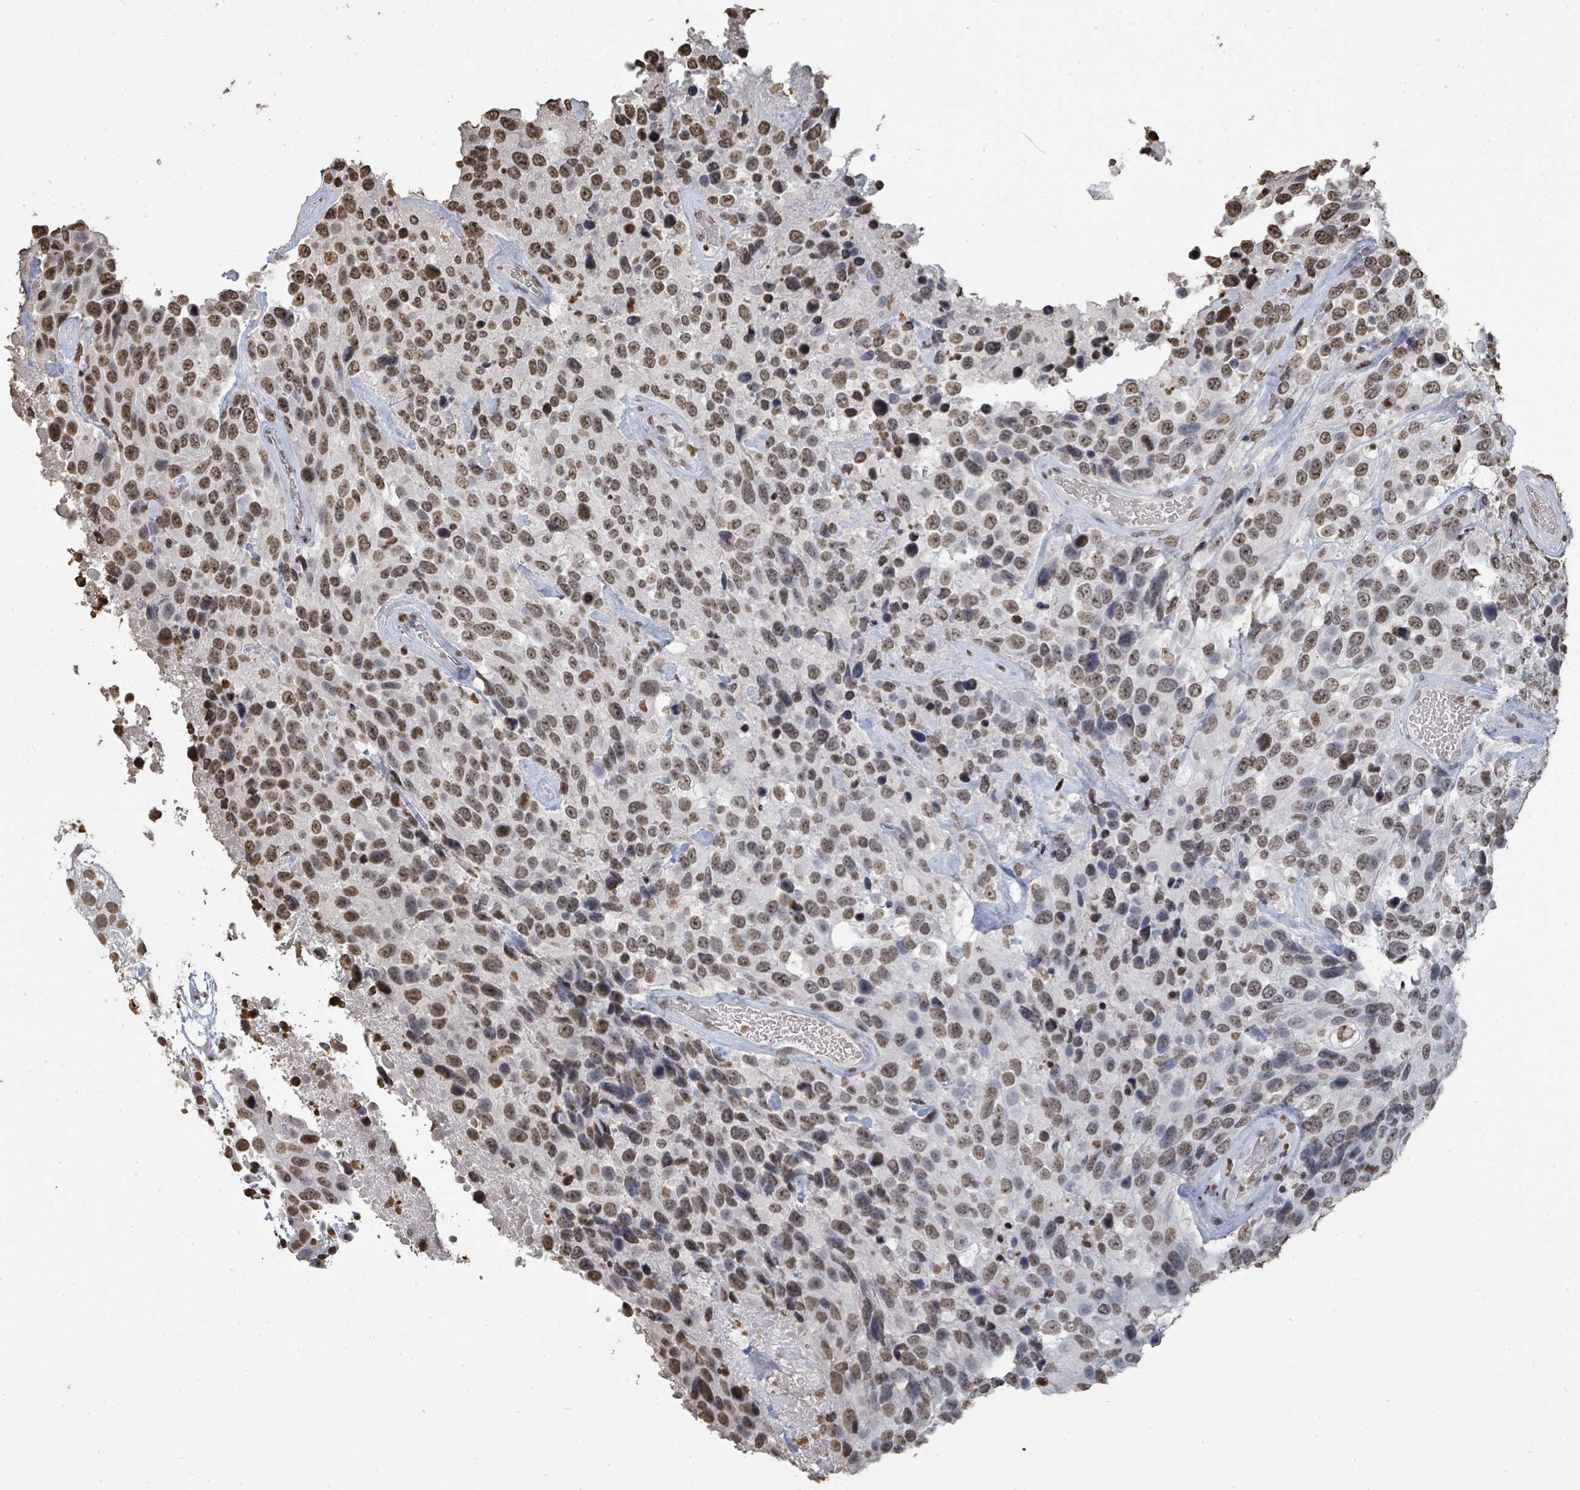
{"staining": {"intensity": "moderate", "quantity": ">75%", "location": "nuclear"}, "tissue": "urothelial cancer", "cell_type": "Tumor cells", "image_type": "cancer", "snomed": [{"axis": "morphology", "description": "Urothelial carcinoma, High grade"}, {"axis": "topography", "description": "Urinary bladder"}], "caption": "Moderate nuclear positivity for a protein is seen in about >75% of tumor cells of urothelial cancer using IHC.", "gene": "MRPS12", "patient": {"sex": "male", "age": 56}}